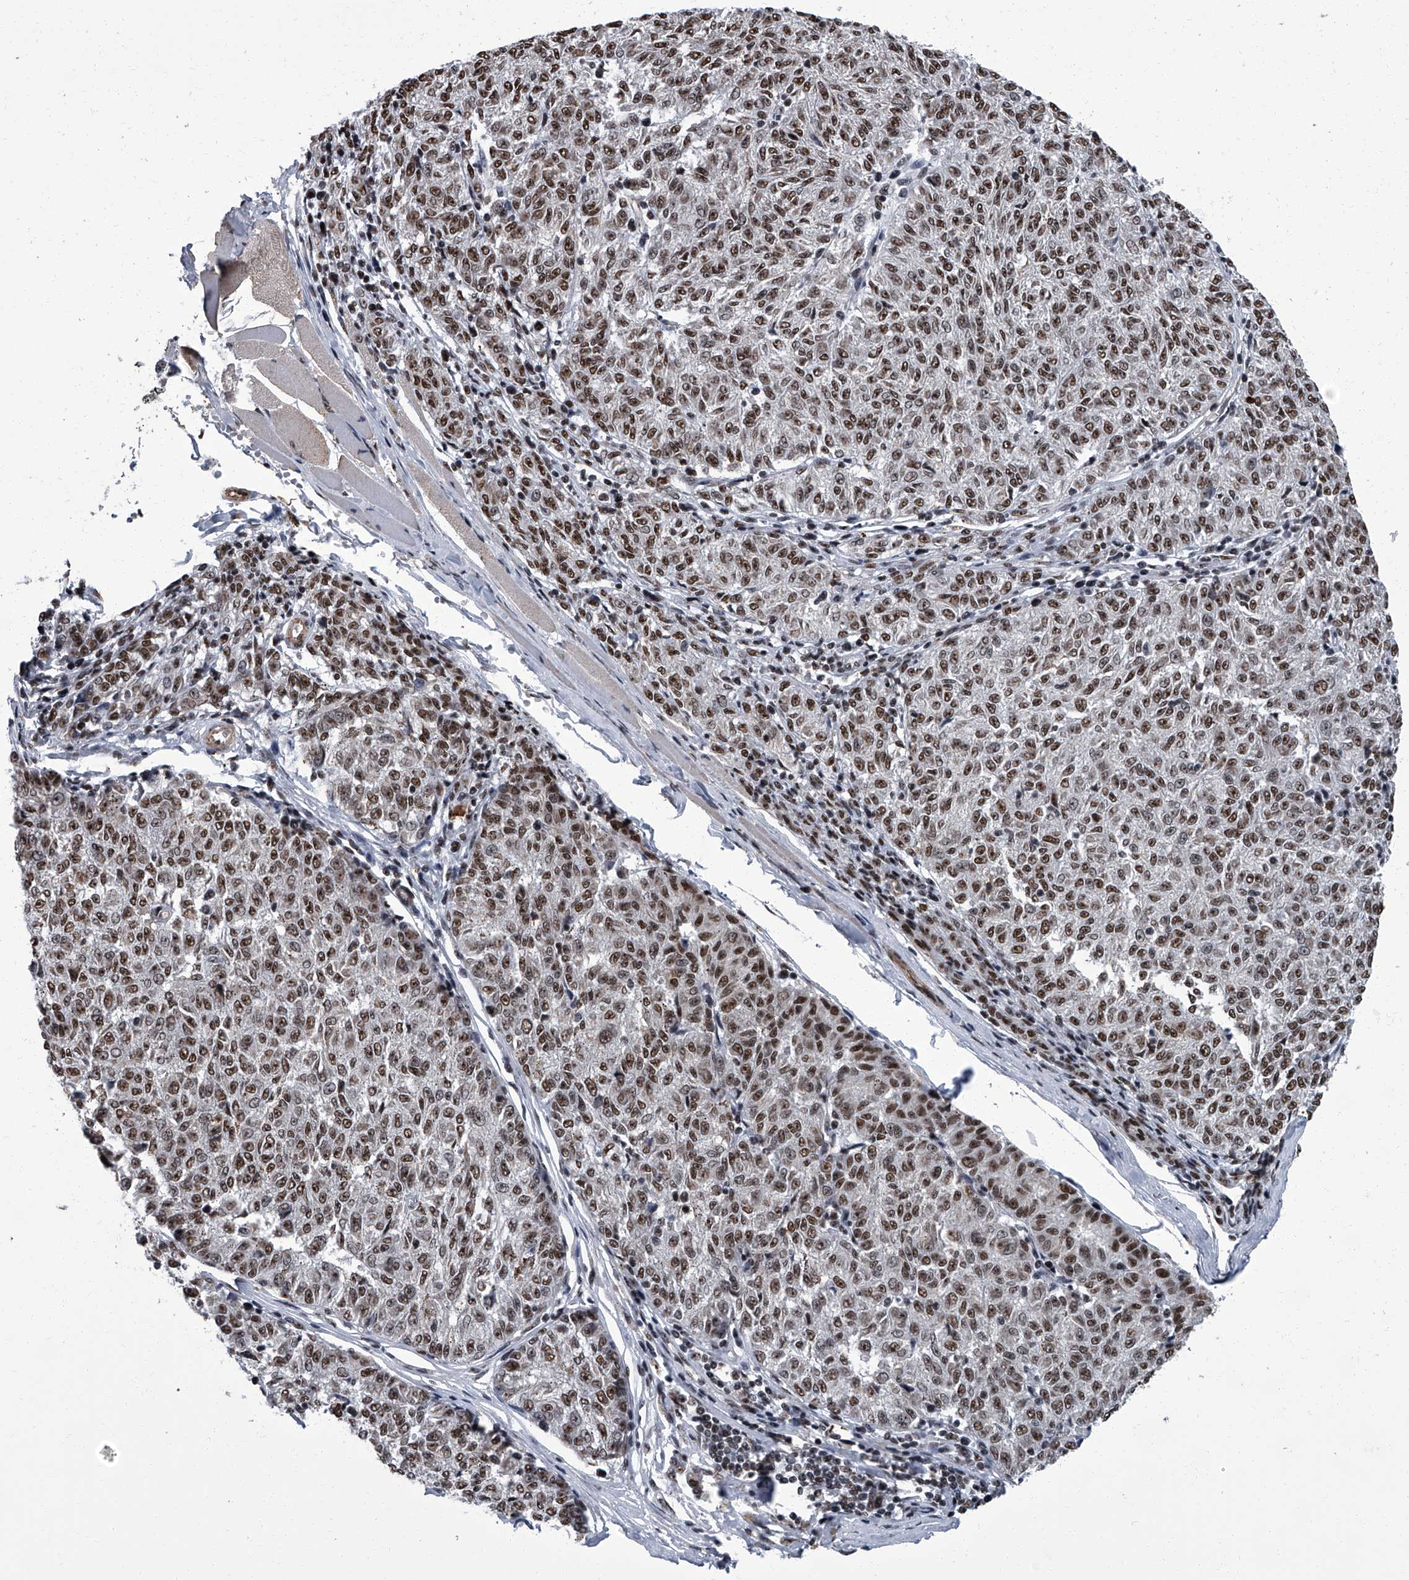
{"staining": {"intensity": "moderate", "quantity": "25%-75%", "location": "nuclear"}, "tissue": "melanoma", "cell_type": "Tumor cells", "image_type": "cancer", "snomed": [{"axis": "morphology", "description": "Malignant melanoma, NOS"}, {"axis": "topography", "description": "Skin"}], "caption": "A brown stain shows moderate nuclear positivity of a protein in melanoma tumor cells.", "gene": "ZNF518B", "patient": {"sex": "female", "age": 72}}